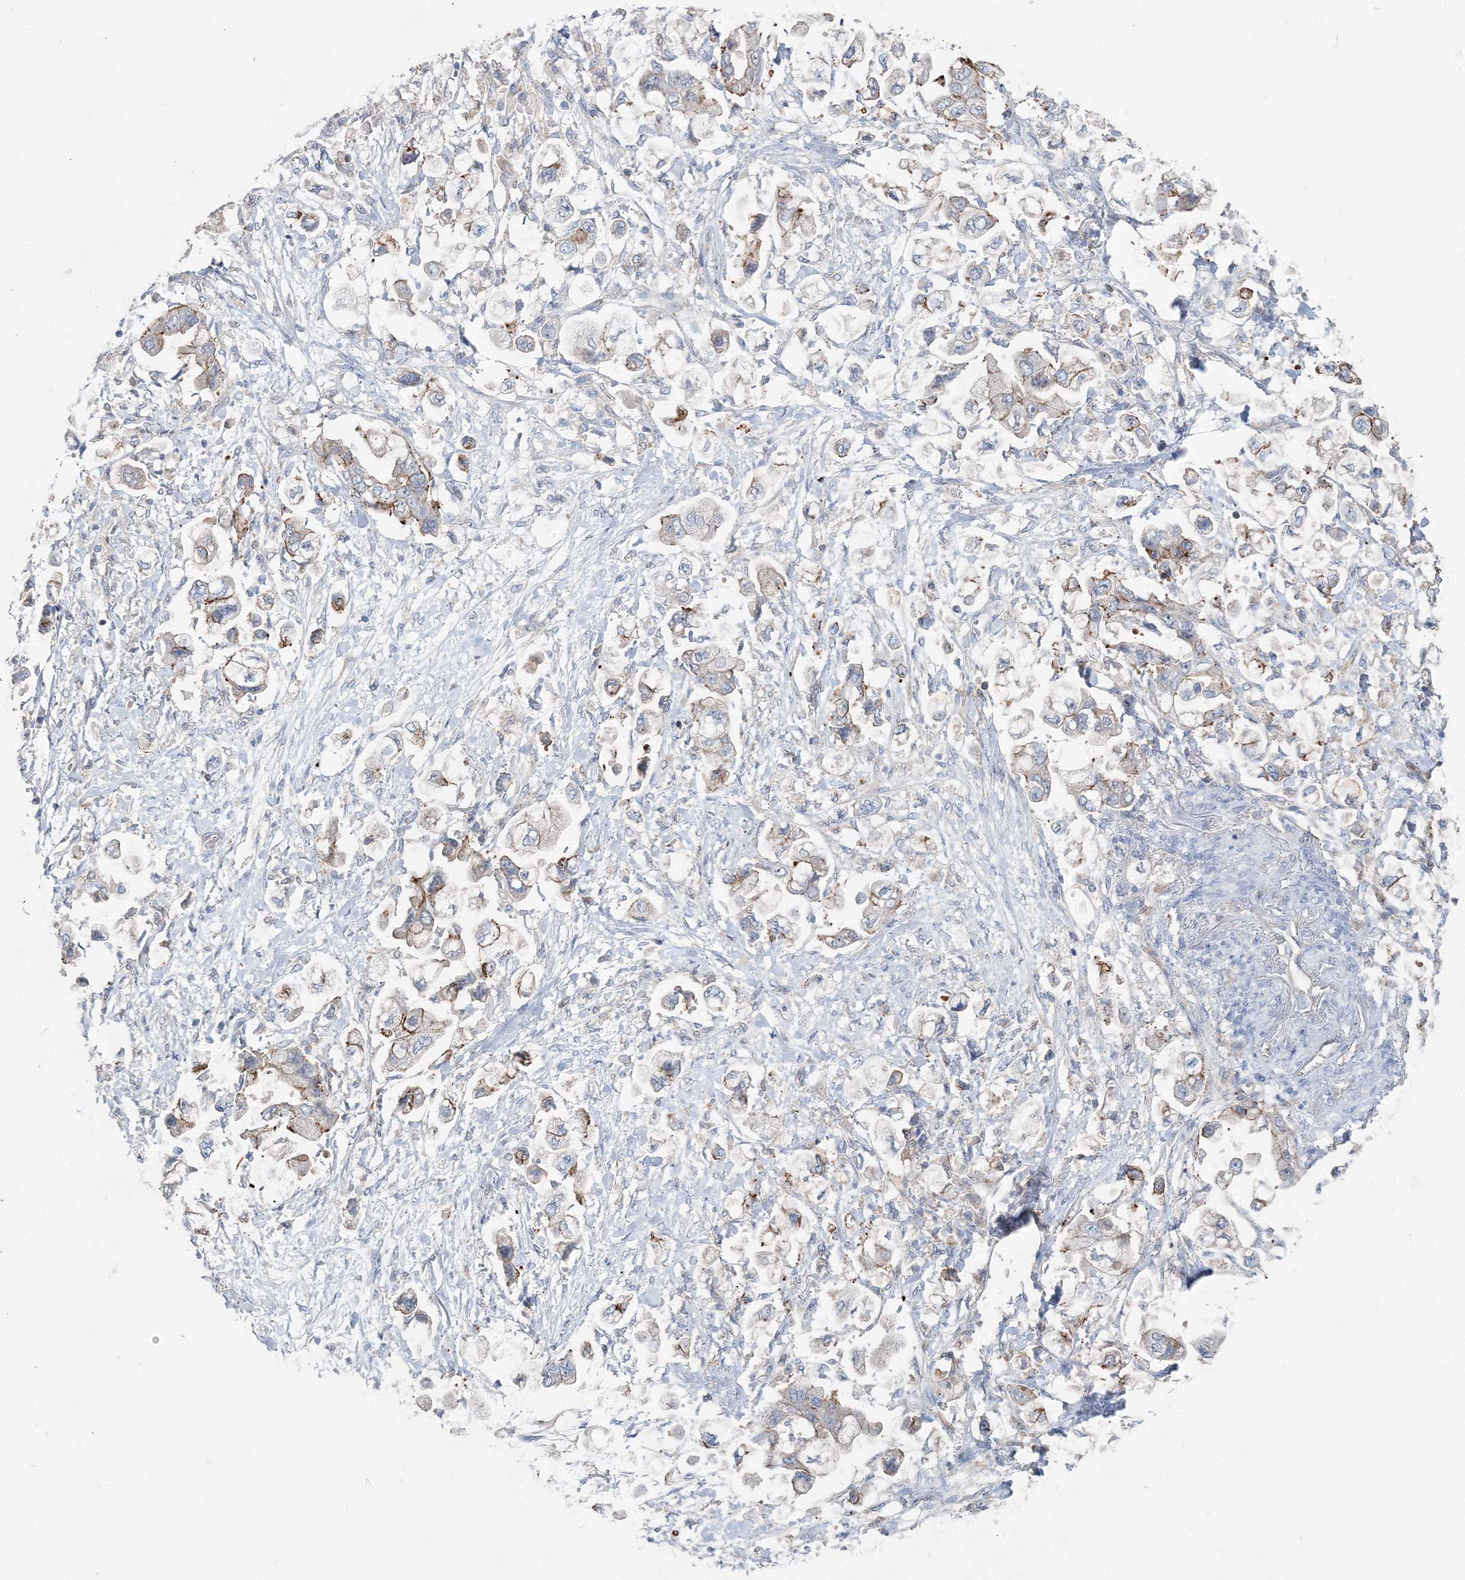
{"staining": {"intensity": "moderate", "quantity": "<25%", "location": "cytoplasmic/membranous"}, "tissue": "stomach cancer", "cell_type": "Tumor cells", "image_type": "cancer", "snomed": [{"axis": "morphology", "description": "Adenocarcinoma, NOS"}, {"axis": "topography", "description": "Stomach"}], "caption": "Human stomach cancer (adenocarcinoma) stained with a brown dye exhibits moderate cytoplasmic/membranous positive positivity in about <25% of tumor cells.", "gene": "GGA2", "patient": {"sex": "male", "age": 62}}